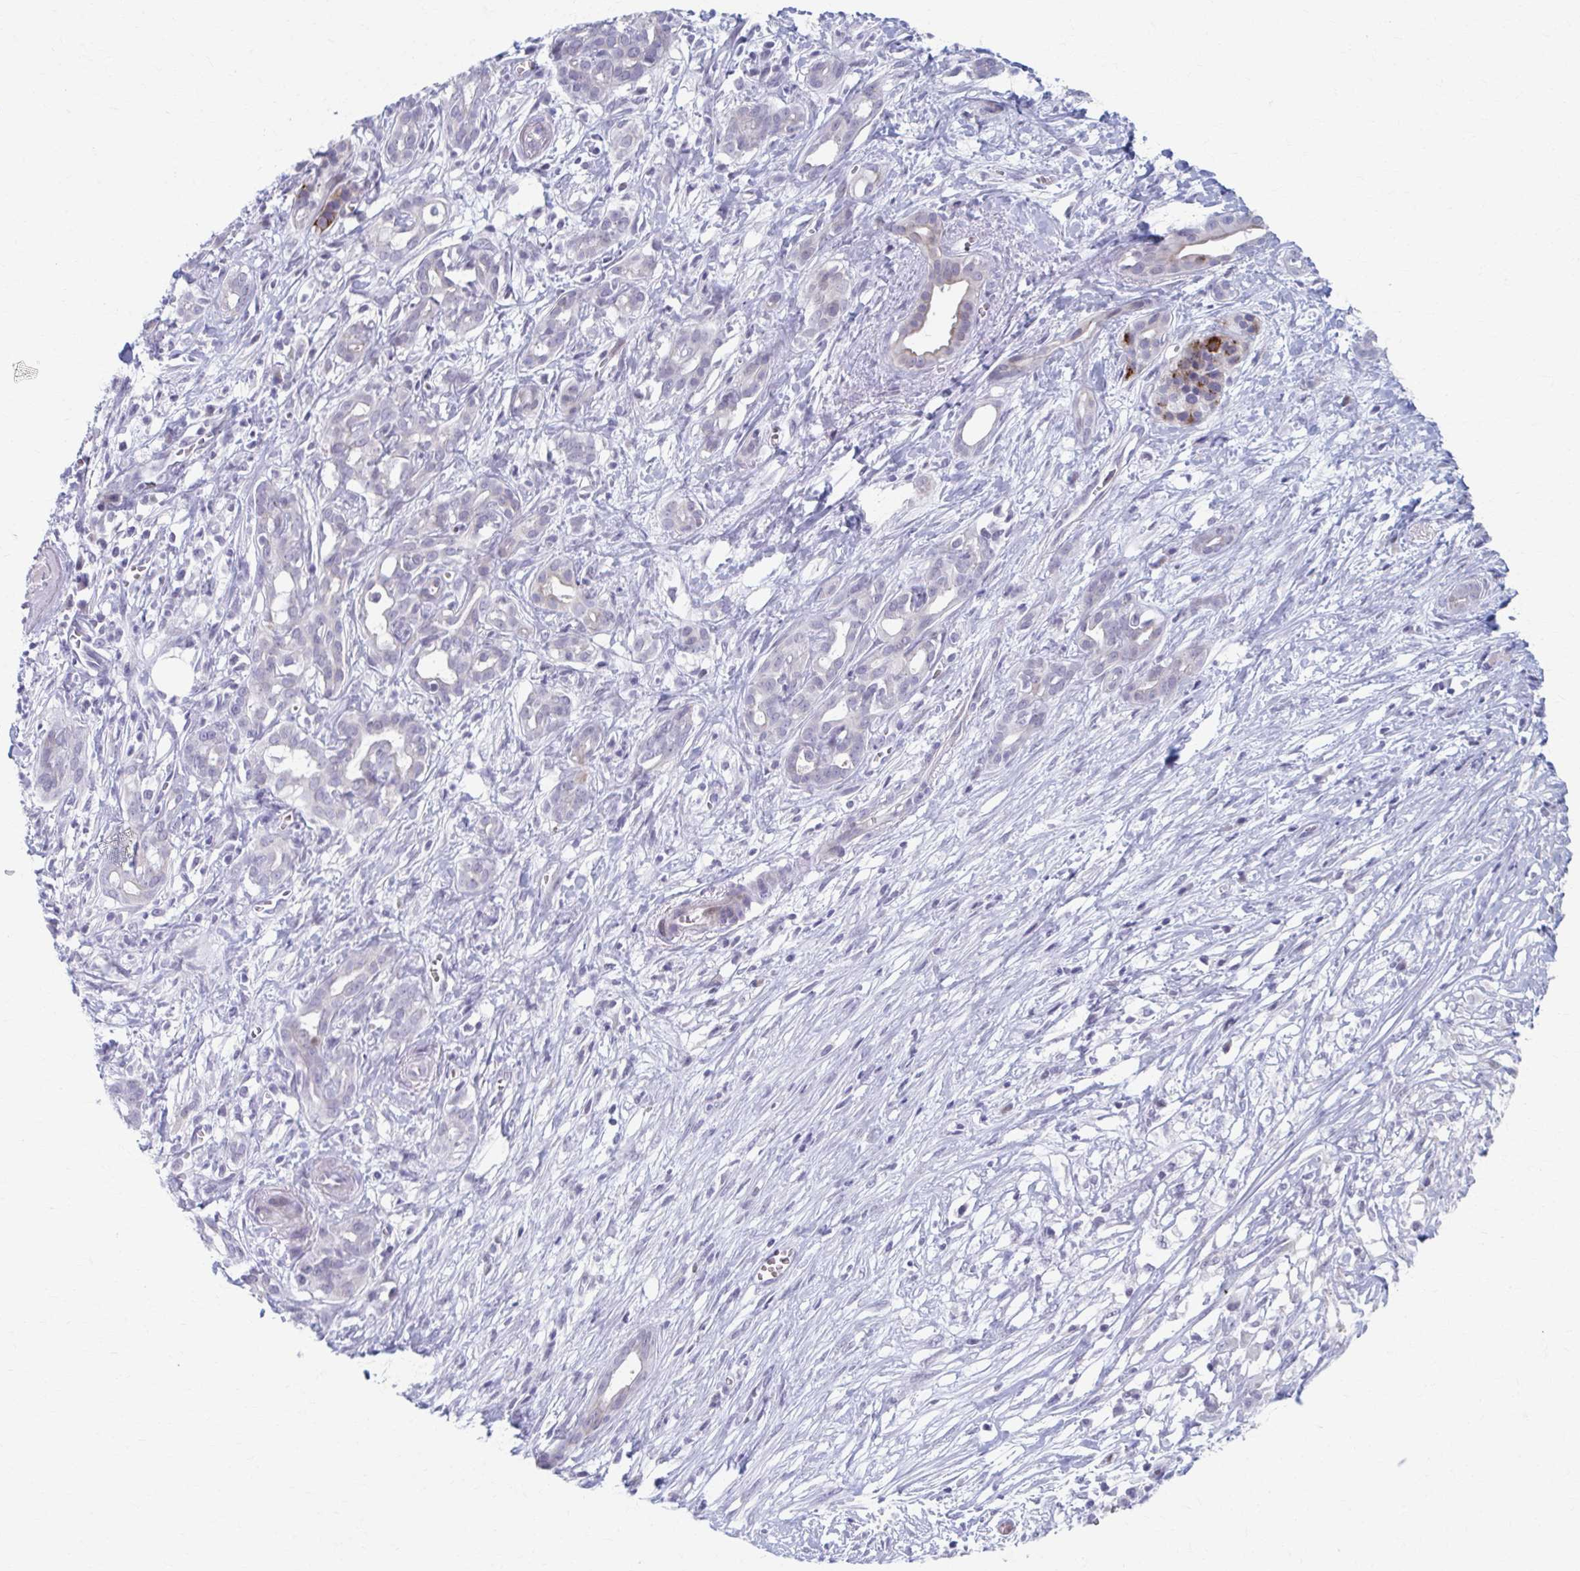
{"staining": {"intensity": "negative", "quantity": "none", "location": "none"}, "tissue": "pancreatic cancer", "cell_type": "Tumor cells", "image_type": "cancer", "snomed": [{"axis": "morphology", "description": "Adenocarcinoma, NOS"}, {"axis": "topography", "description": "Pancreas"}], "caption": "Pancreatic cancer was stained to show a protein in brown. There is no significant positivity in tumor cells.", "gene": "ABHD16B", "patient": {"sex": "male", "age": 61}}